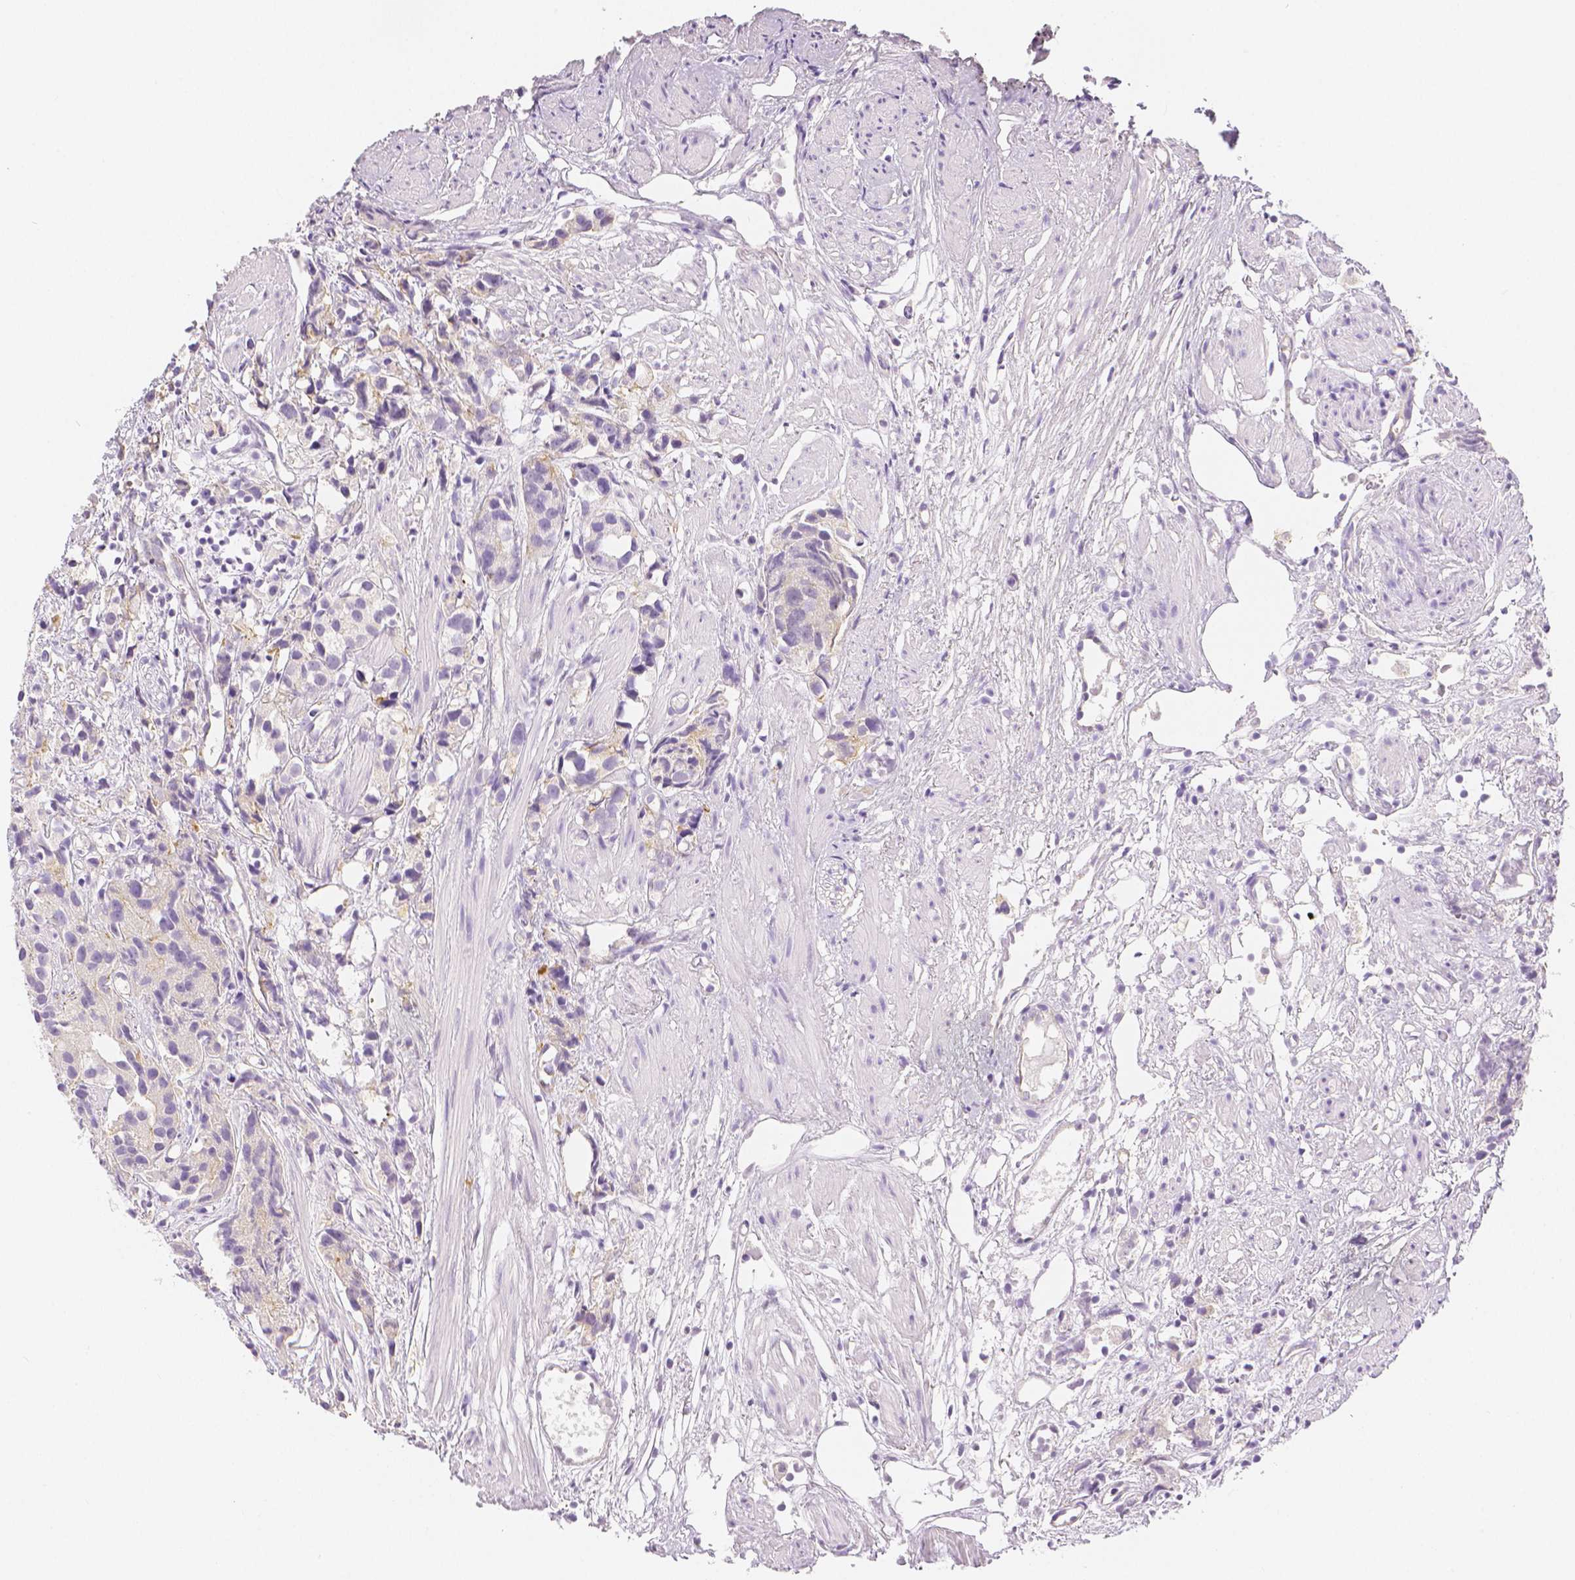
{"staining": {"intensity": "negative", "quantity": "none", "location": "none"}, "tissue": "prostate cancer", "cell_type": "Tumor cells", "image_type": "cancer", "snomed": [{"axis": "morphology", "description": "Adenocarcinoma, High grade"}, {"axis": "topography", "description": "Prostate"}], "caption": "Immunohistochemistry of human high-grade adenocarcinoma (prostate) shows no positivity in tumor cells.", "gene": "SLC27A5", "patient": {"sex": "male", "age": 68}}